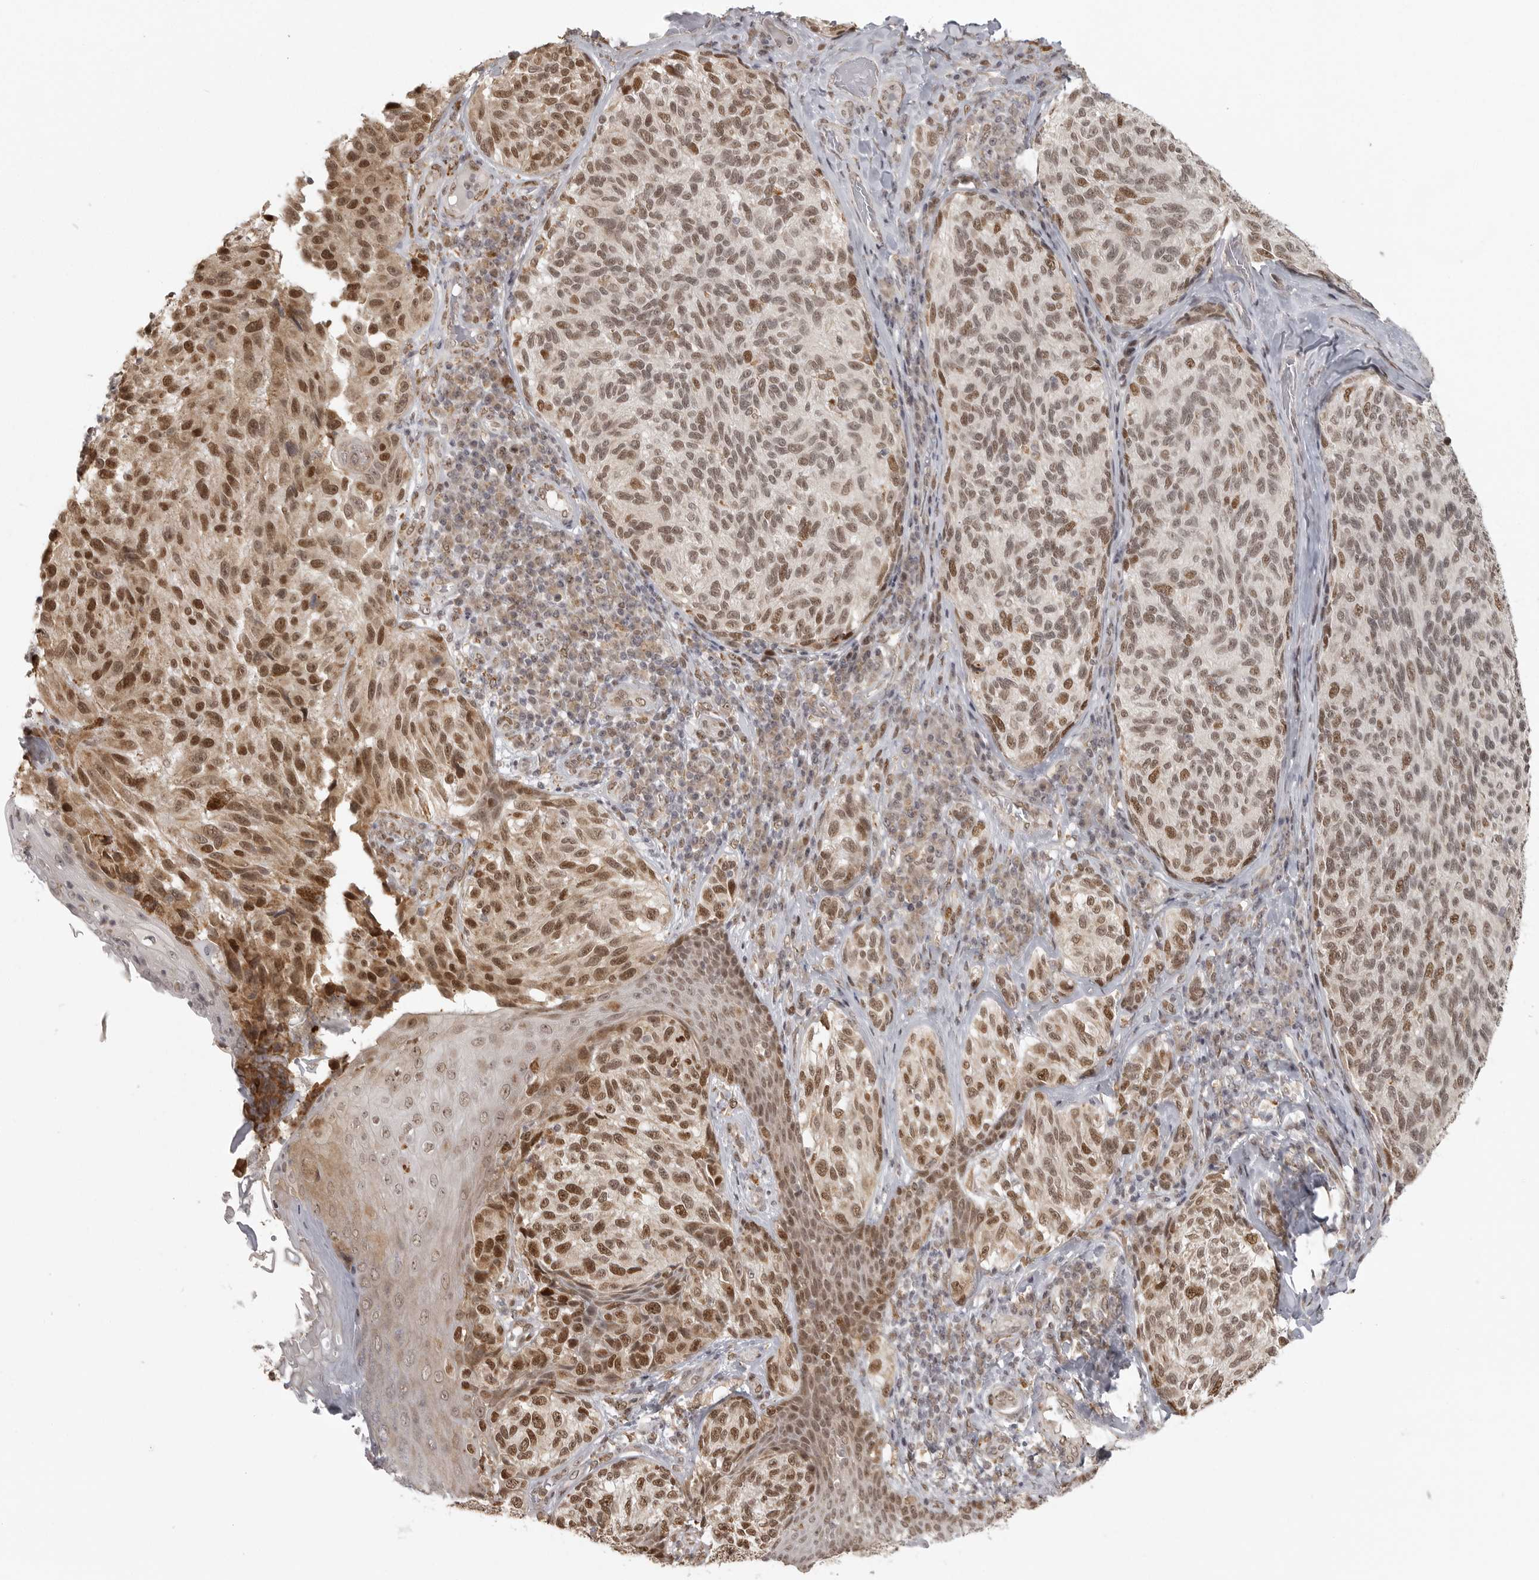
{"staining": {"intensity": "moderate", "quantity": ">75%", "location": "cytoplasmic/membranous,nuclear"}, "tissue": "melanoma", "cell_type": "Tumor cells", "image_type": "cancer", "snomed": [{"axis": "morphology", "description": "Malignant melanoma, NOS"}, {"axis": "topography", "description": "Skin"}], "caption": "A medium amount of moderate cytoplasmic/membranous and nuclear expression is appreciated in approximately >75% of tumor cells in malignant melanoma tissue.", "gene": "ISG20L2", "patient": {"sex": "female", "age": 73}}